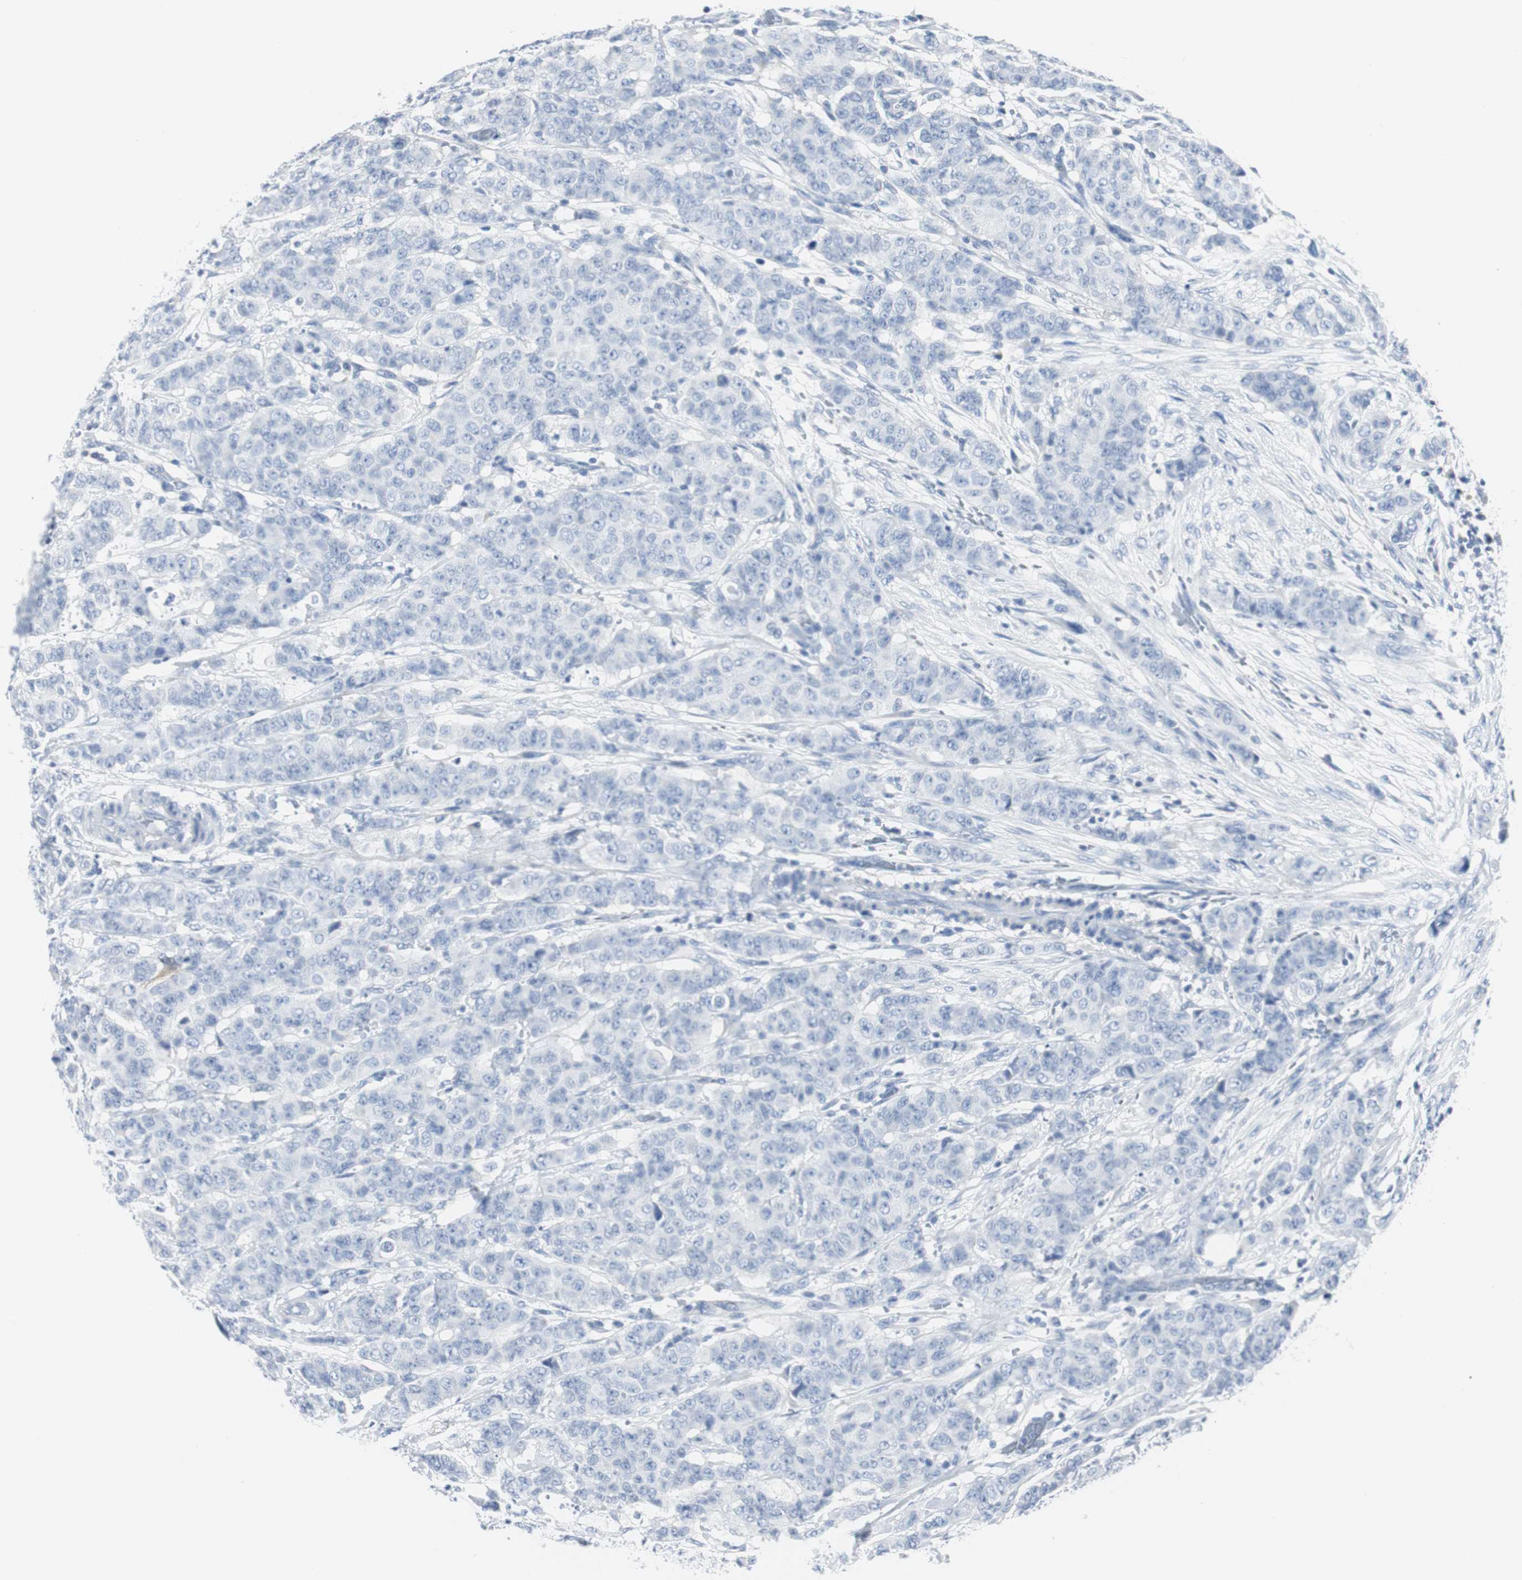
{"staining": {"intensity": "negative", "quantity": "none", "location": "none"}, "tissue": "breast cancer", "cell_type": "Tumor cells", "image_type": "cancer", "snomed": [{"axis": "morphology", "description": "Duct carcinoma"}, {"axis": "topography", "description": "Breast"}], "caption": "High power microscopy image of an immunohistochemistry (IHC) photomicrograph of infiltrating ductal carcinoma (breast), revealing no significant expression in tumor cells.", "gene": "GAP43", "patient": {"sex": "female", "age": 40}}